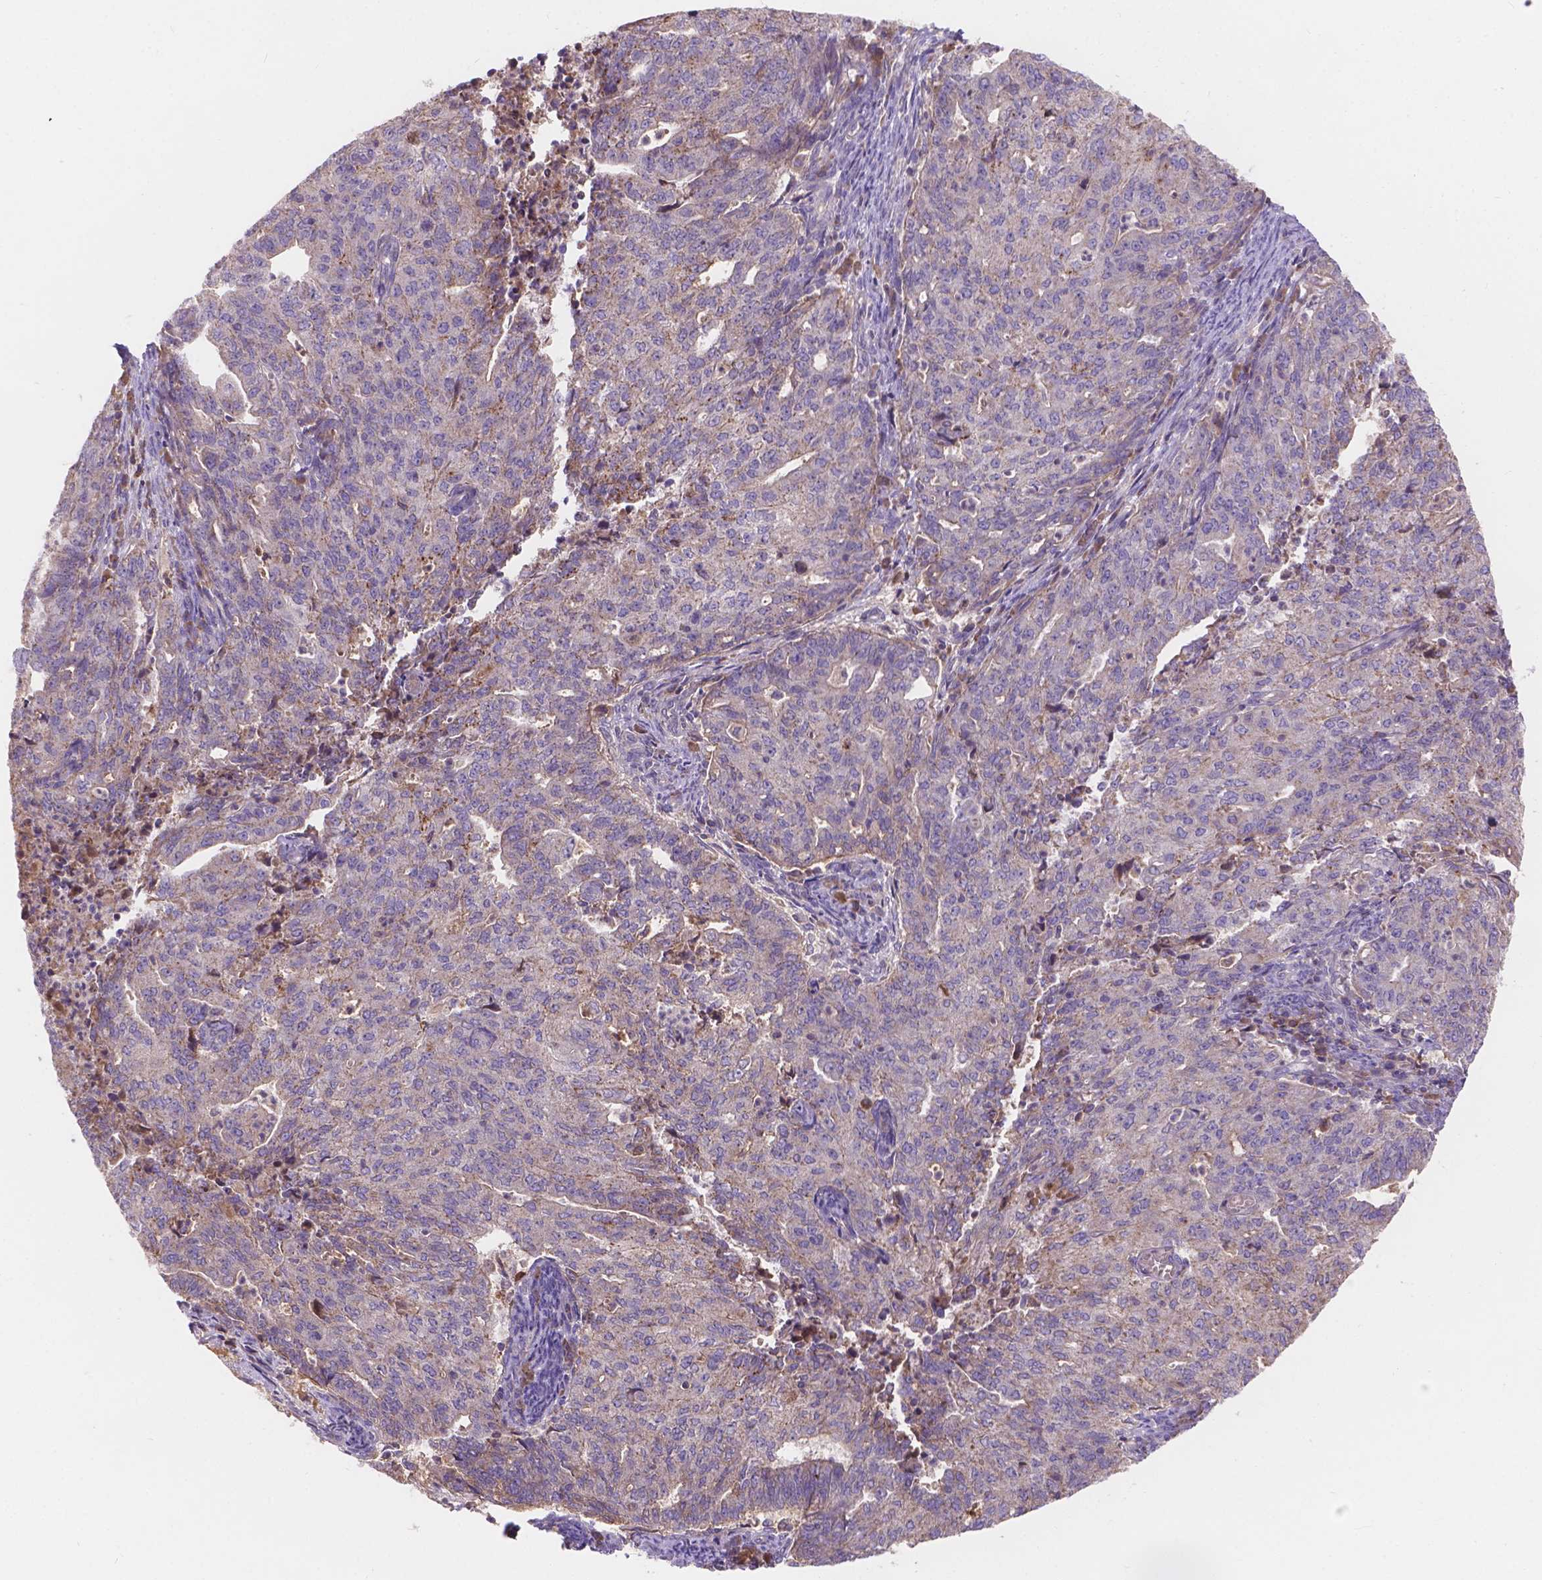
{"staining": {"intensity": "weak", "quantity": ">75%", "location": "cytoplasmic/membranous"}, "tissue": "endometrial cancer", "cell_type": "Tumor cells", "image_type": "cancer", "snomed": [{"axis": "morphology", "description": "Adenocarcinoma, NOS"}, {"axis": "topography", "description": "Endometrium"}], "caption": "Adenocarcinoma (endometrial) tissue reveals weak cytoplasmic/membranous positivity in approximately >75% of tumor cells, visualized by immunohistochemistry.", "gene": "CDK10", "patient": {"sex": "female", "age": 82}}